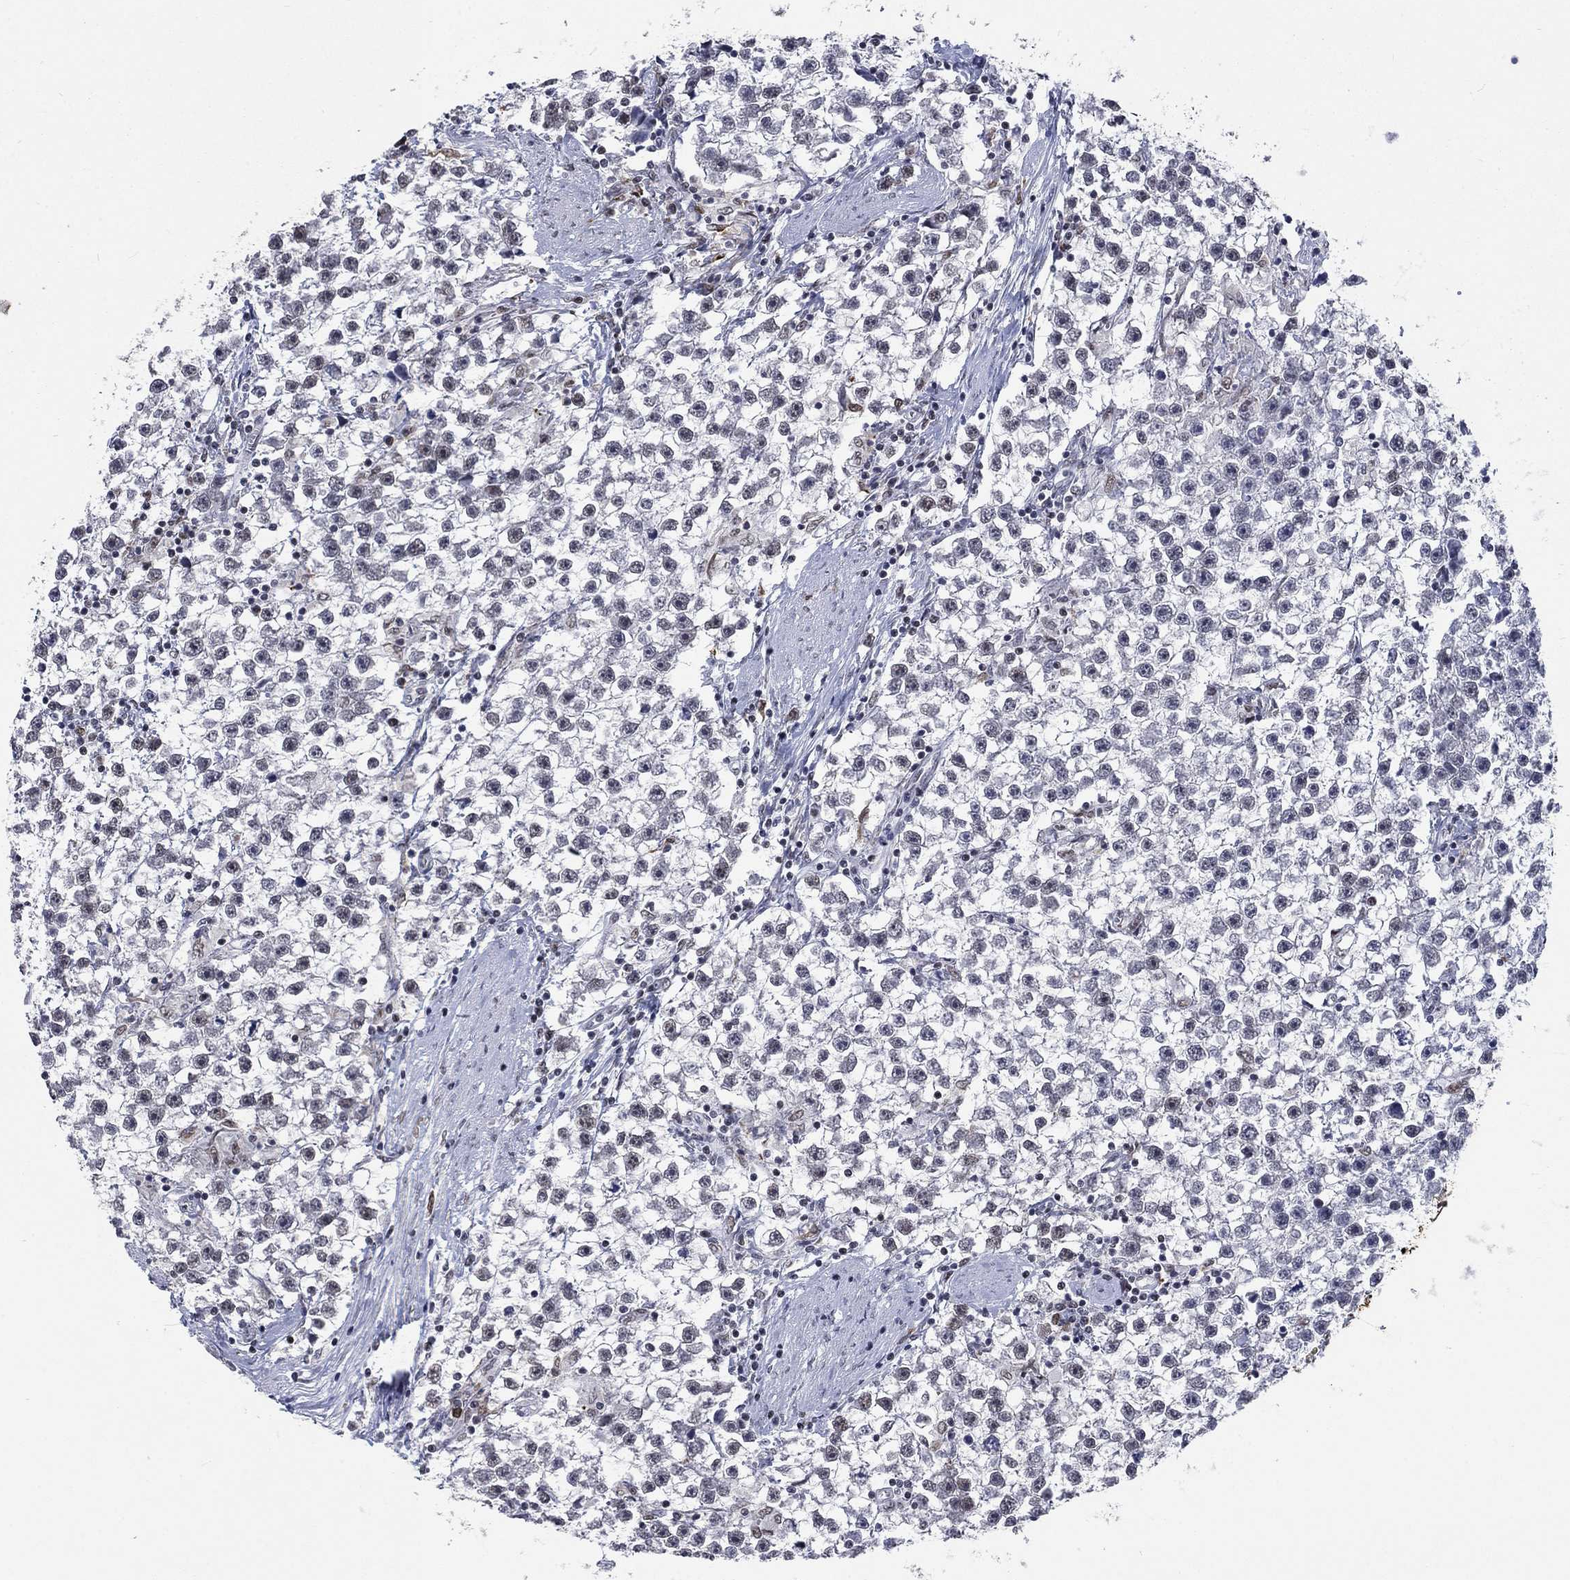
{"staining": {"intensity": "negative", "quantity": "none", "location": "none"}, "tissue": "testis cancer", "cell_type": "Tumor cells", "image_type": "cancer", "snomed": [{"axis": "morphology", "description": "Seminoma, NOS"}, {"axis": "topography", "description": "Testis"}], "caption": "Immunohistochemical staining of seminoma (testis) displays no significant positivity in tumor cells.", "gene": "HCFC1", "patient": {"sex": "male", "age": 59}}